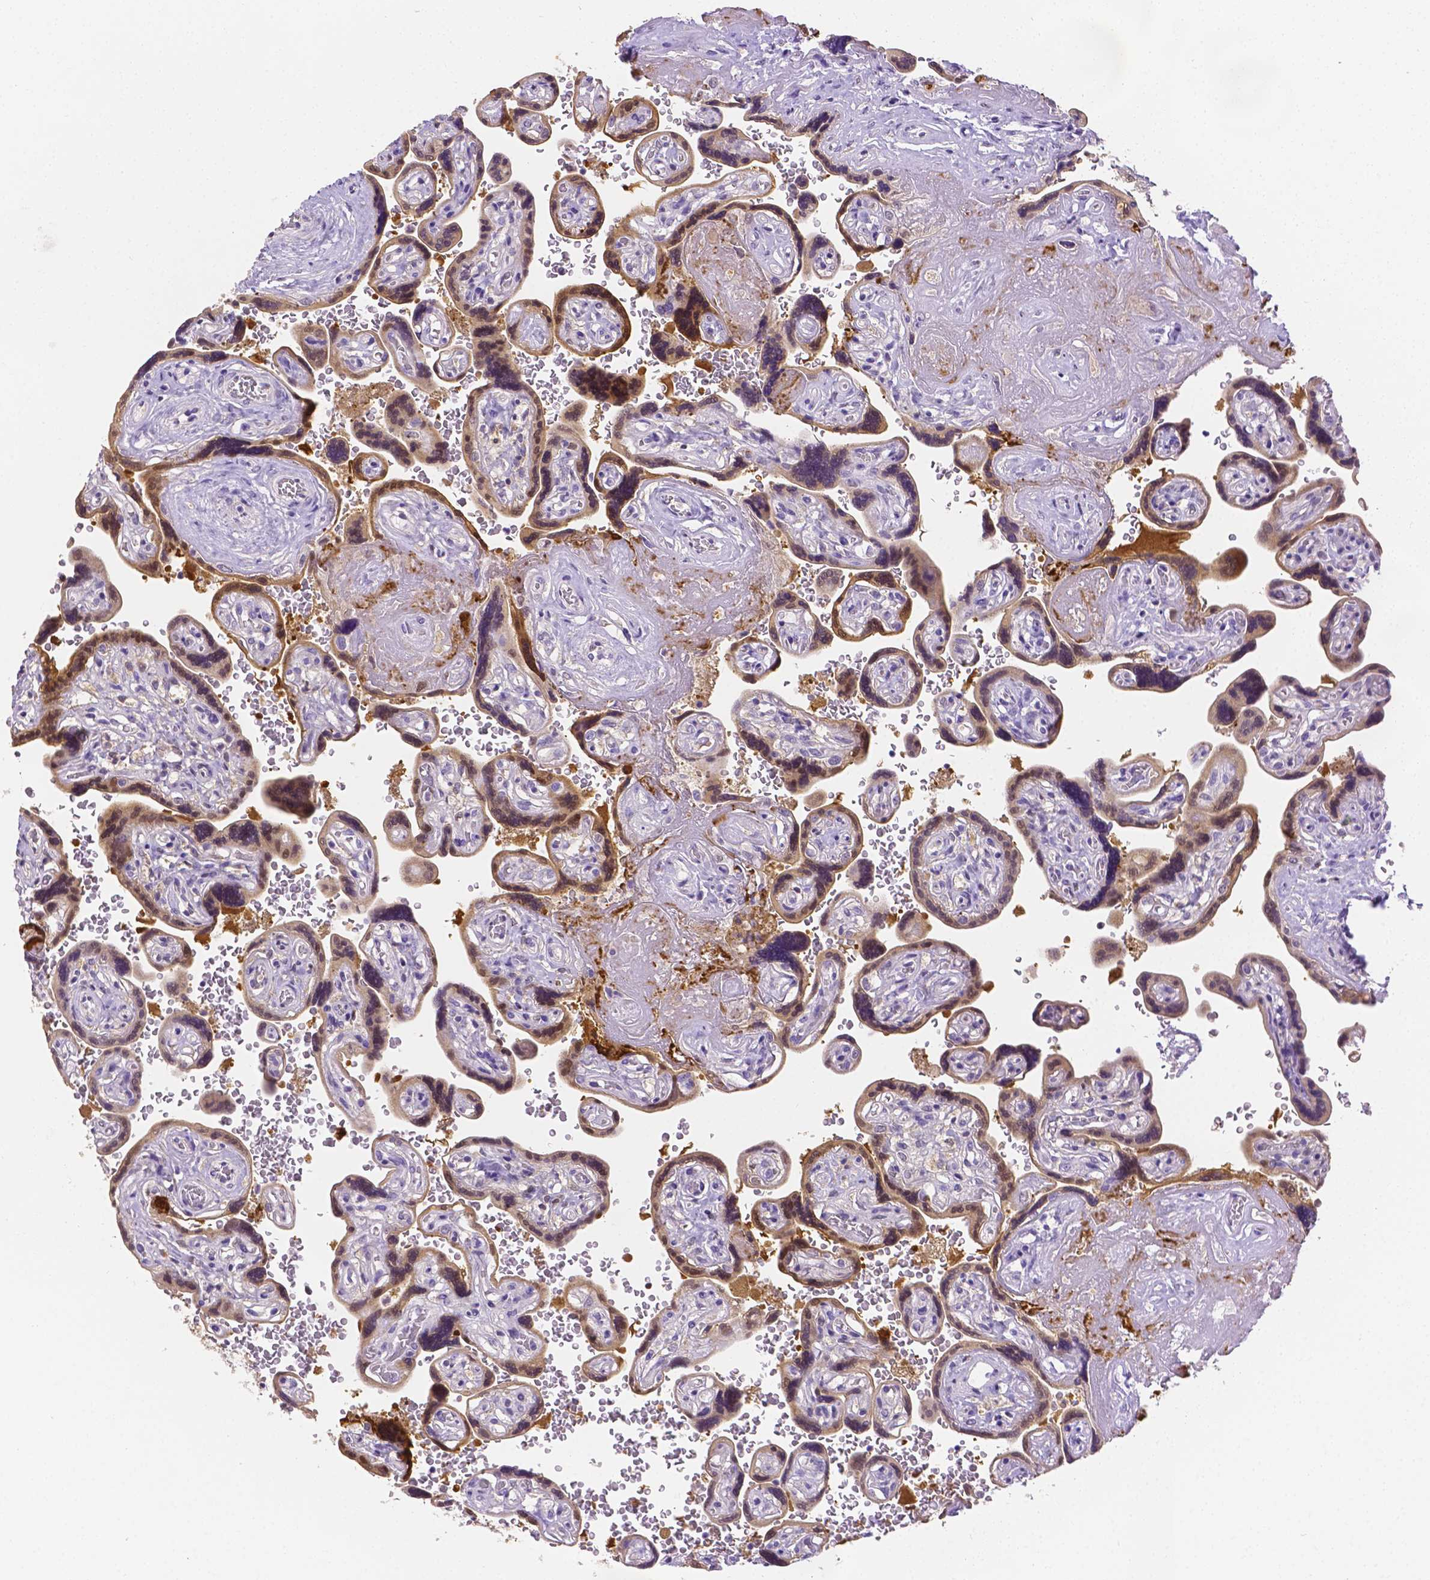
{"staining": {"intensity": "negative", "quantity": "none", "location": "none"}, "tissue": "placenta", "cell_type": "Decidual cells", "image_type": "normal", "snomed": [{"axis": "morphology", "description": "Normal tissue, NOS"}, {"axis": "topography", "description": "Placenta"}], "caption": "DAB (3,3'-diaminobenzidine) immunohistochemical staining of benign human placenta exhibits no significant positivity in decidual cells. Brightfield microscopy of immunohistochemistry (IHC) stained with DAB (brown) and hematoxylin (blue), captured at high magnification.", "gene": "NXPH2", "patient": {"sex": "female", "age": 32}}